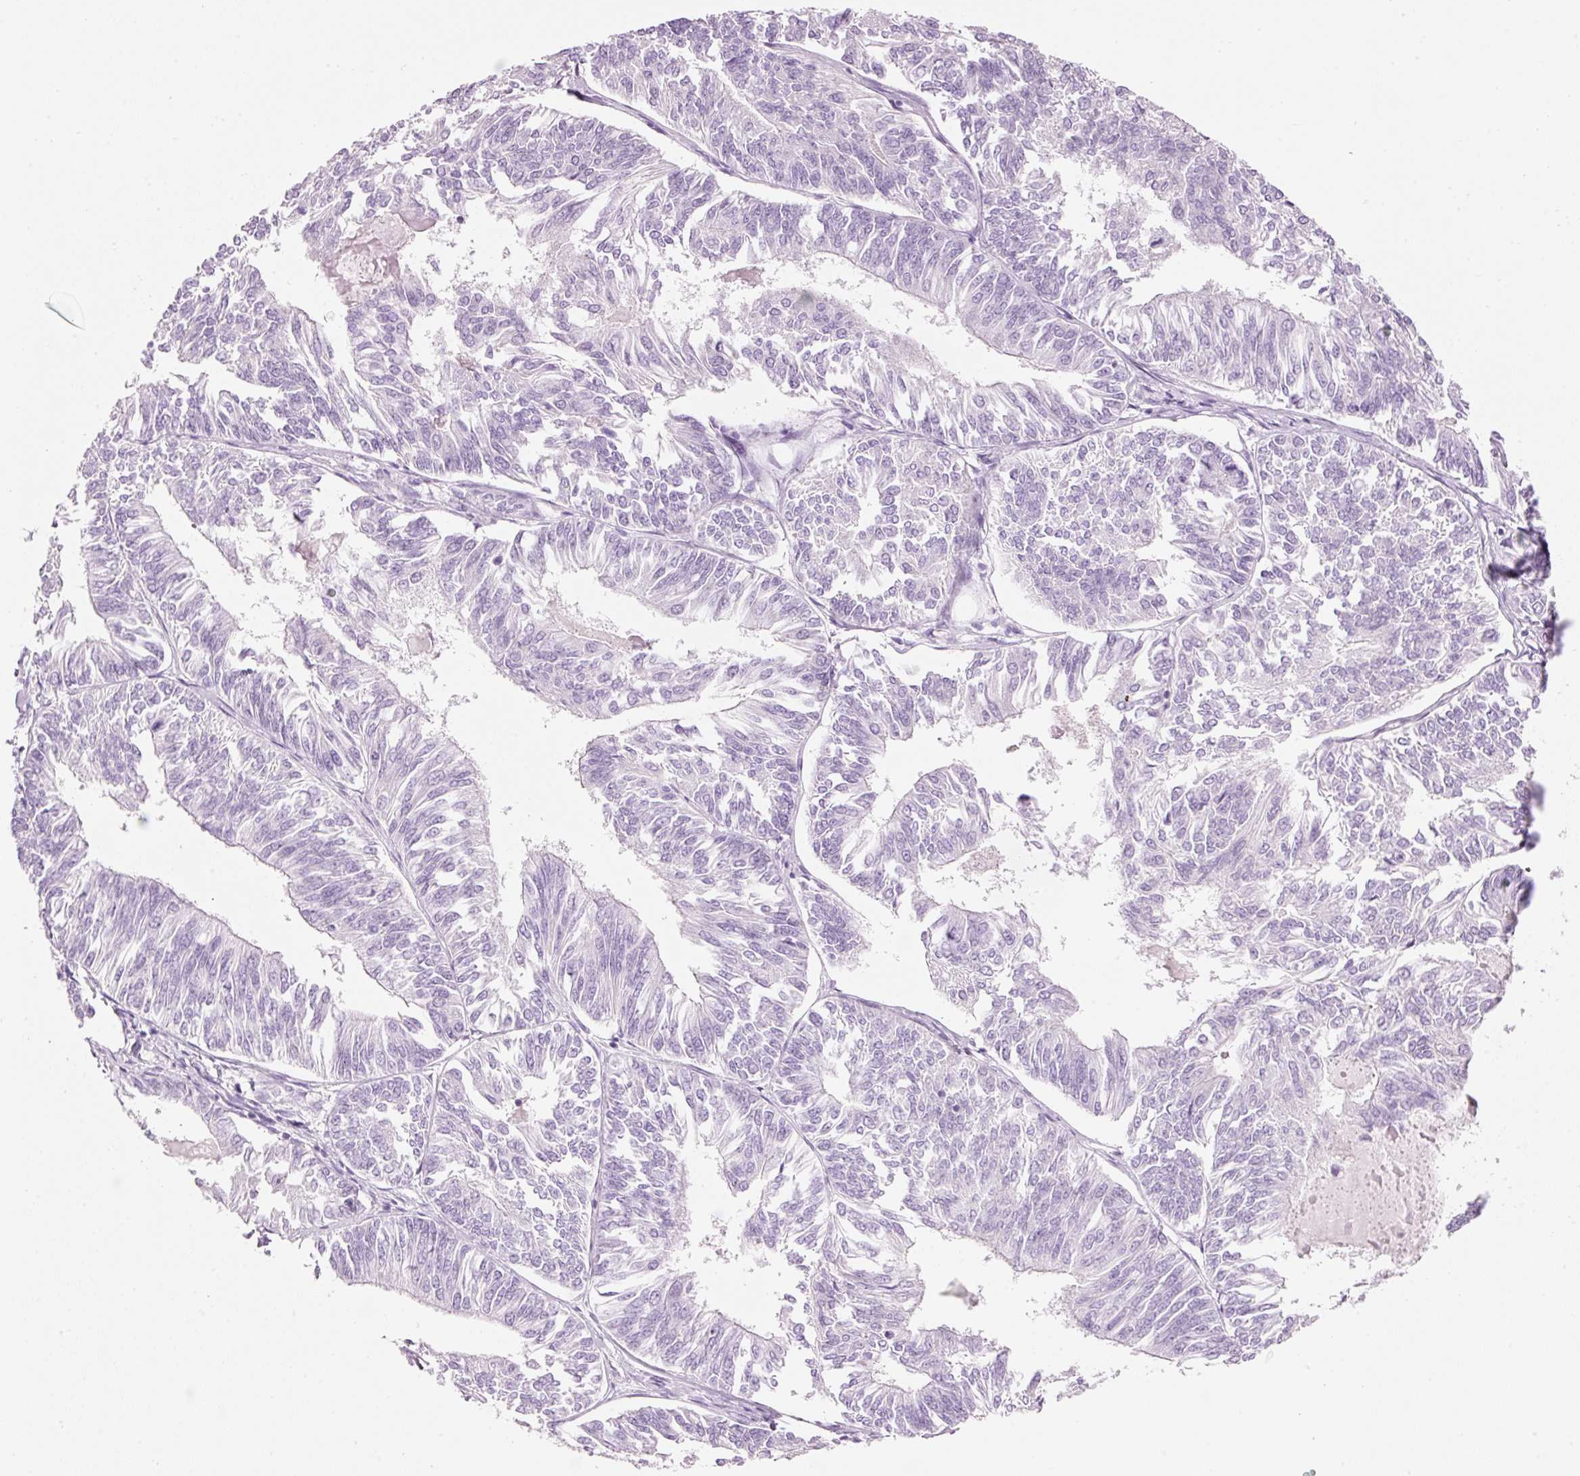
{"staining": {"intensity": "negative", "quantity": "none", "location": "none"}, "tissue": "endometrial cancer", "cell_type": "Tumor cells", "image_type": "cancer", "snomed": [{"axis": "morphology", "description": "Adenocarcinoma, NOS"}, {"axis": "topography", "description": "Endometrium"}], "caption": "DAB immunohistochemical staining of adenocarcinoma (endometrial) demonstrates no significant staining in tumor cells. The staining is performed using DAB (3,3'-diaminobenzidine) brown chromogen with nuclei counter-stained in using hematoxylin.", "gene": "CMA1", "patient": {"sex": "female", "age": 58}}